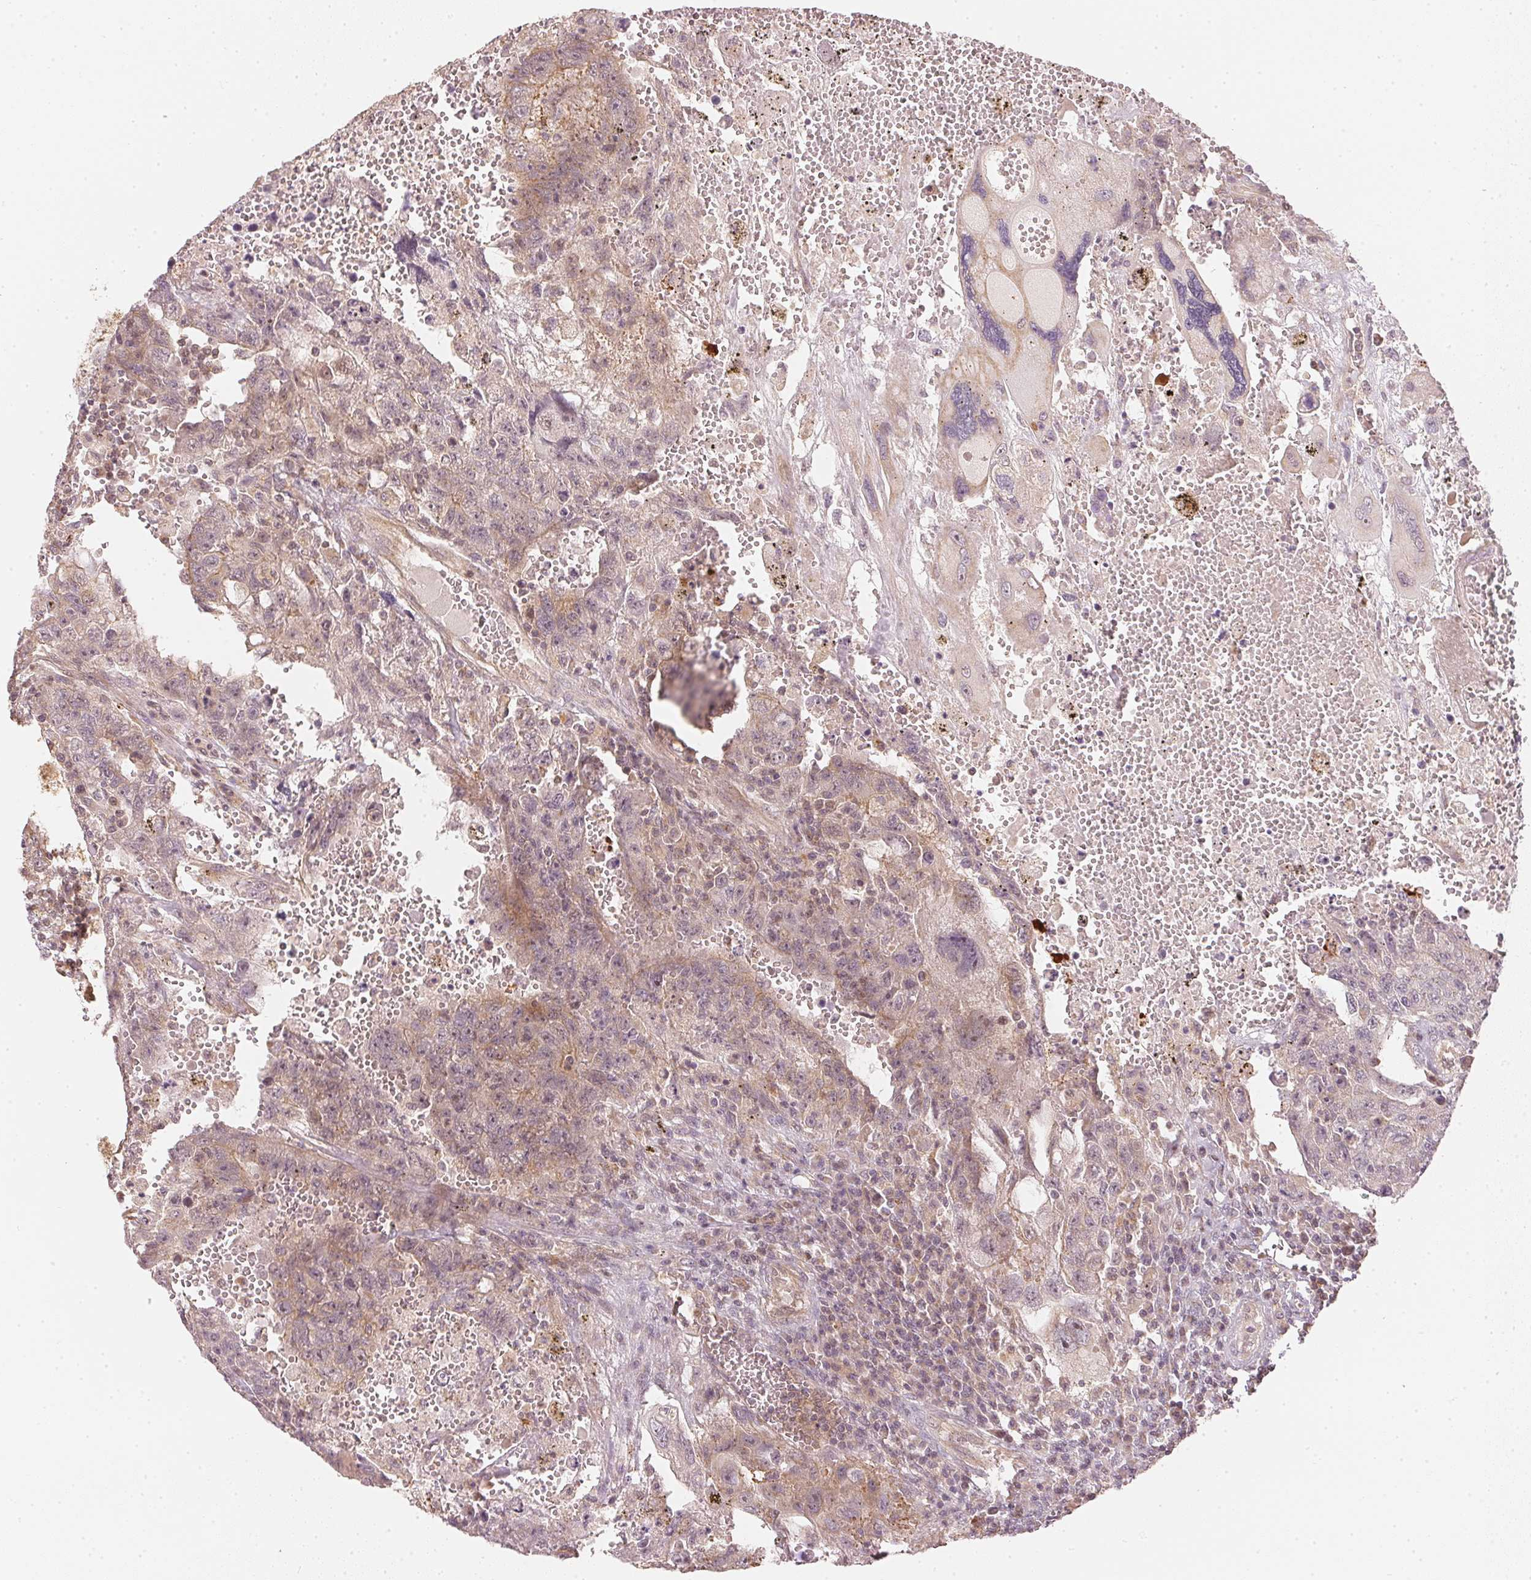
{"staining": {"intensity": "weak", "quantity": "25%-75%", "location": "cytoplasmic/membranous"}, "tissue": "testis cancer", "cell_type": "Tumor cells", "image_type": "cancer", "snomed": [{"axis": "morphology", "description": "Carcinoma, Embryonal, NOS"}, {"axis": "topography", "description": "Testis"}], "caption": "Immunohistochemistry (IHC) image of neoplastic tissue: testis cancer (embryonal carcinoma) stained using IHC reveals low levels of weak protein expression localized specifically in the cytoplasmic/membranous of tumor cells, appearing as a cytoplasmic/membranous brown color.", "gene": "WDR54", "patient": {"sex": "male", "age": 26}}